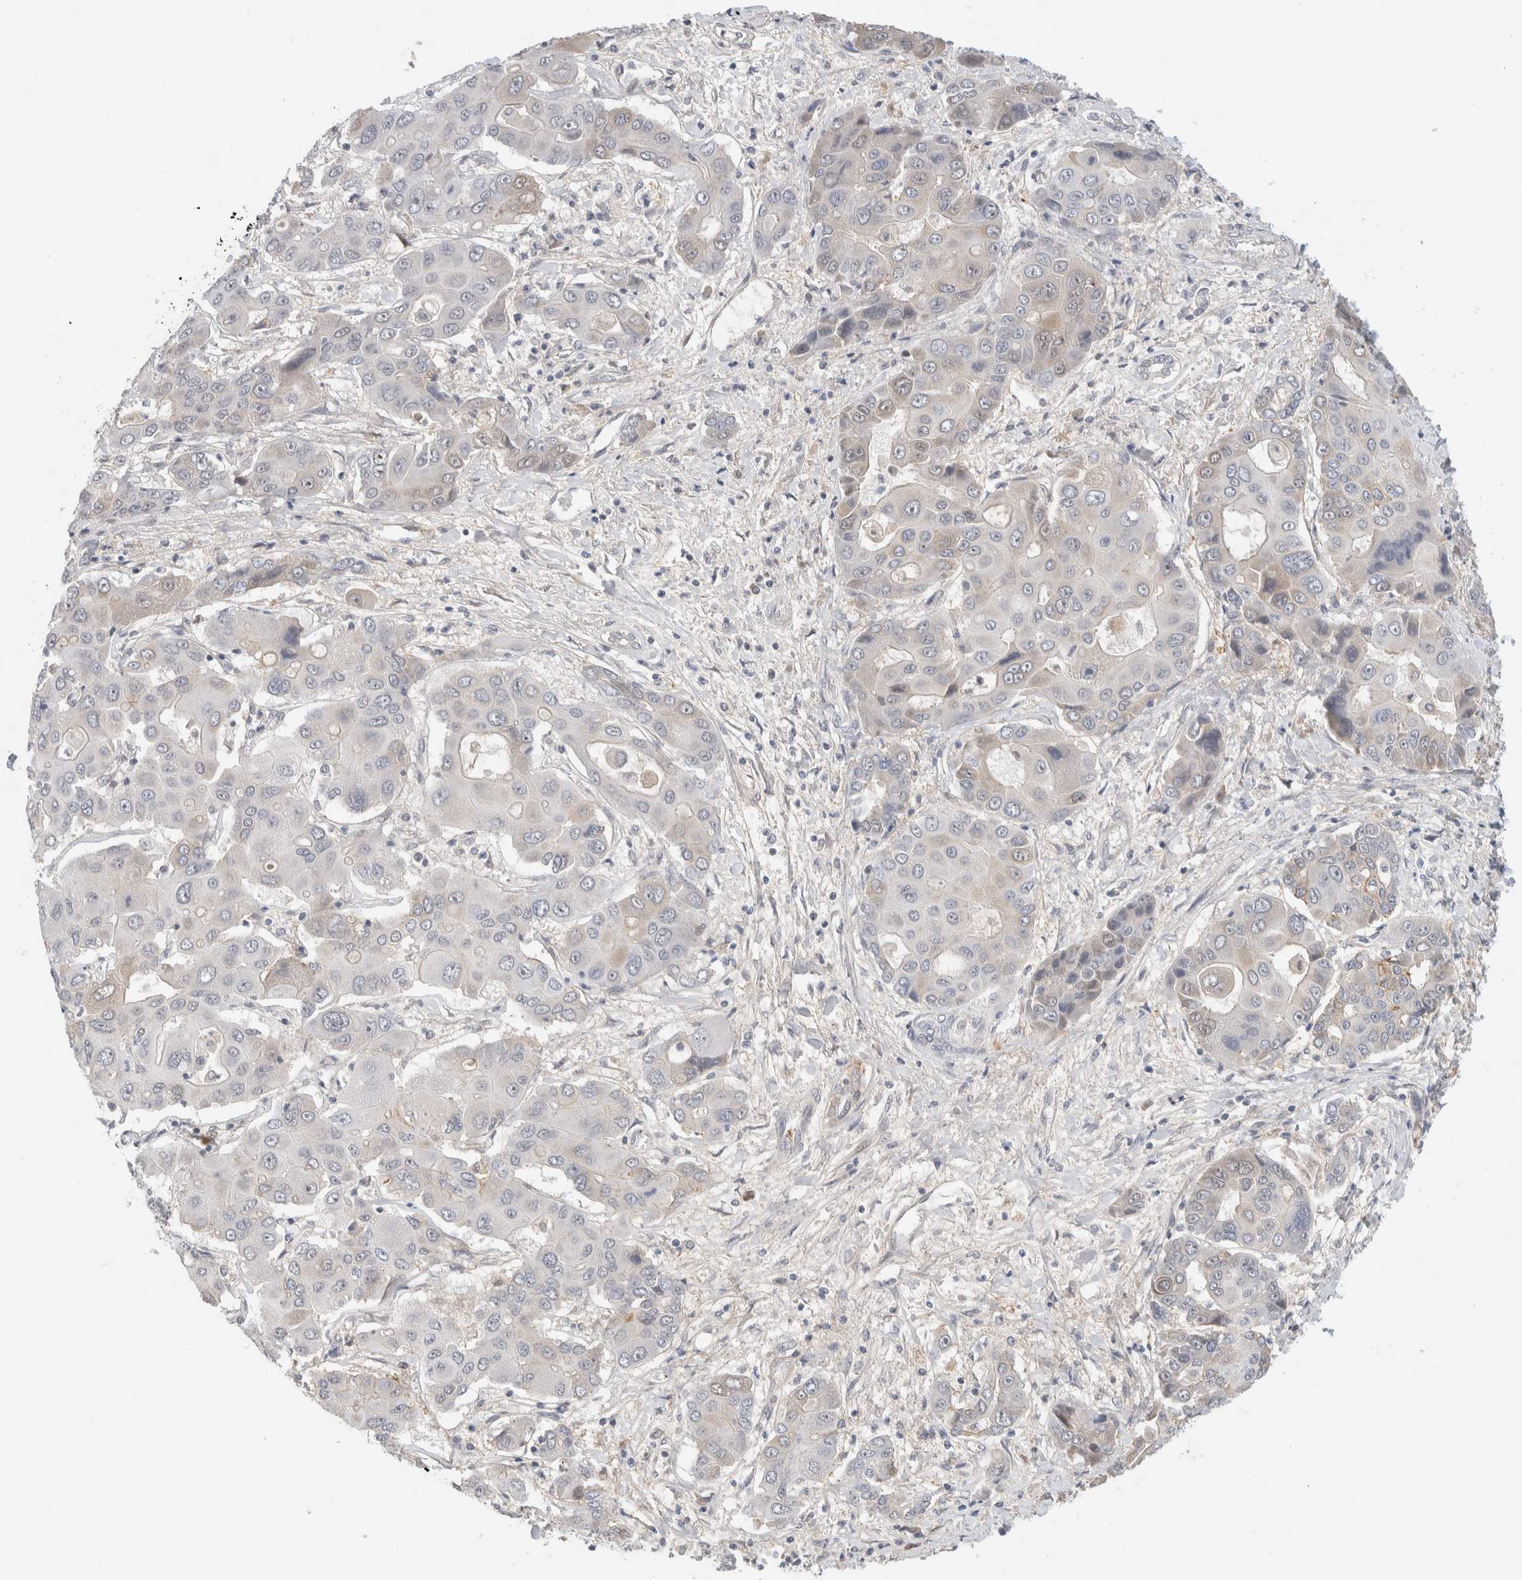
{"staining": {"intensity": "negative", "quantity": "none", "location": "none"}, "tissue": "liver cancer", "cell_type": "Tumor cells", "image_type": "cancer", "snomed": [{"axis": "morphology", "description": "Cholangiocarcinoma"}, {"axis": "topography", "description": "Liver"}], "caption": "High power microscopy image of an IHC micrograph of liver cholangiocarcinoma, revealing no significant expression in tumor cells. Brightfield microscopy of immunohistochemistry stained with DAB (brown) and hematoxylin (blue), captured at high magnification.", "gene": "HCN3", "patient": {"sex": "male", "age": 67}}